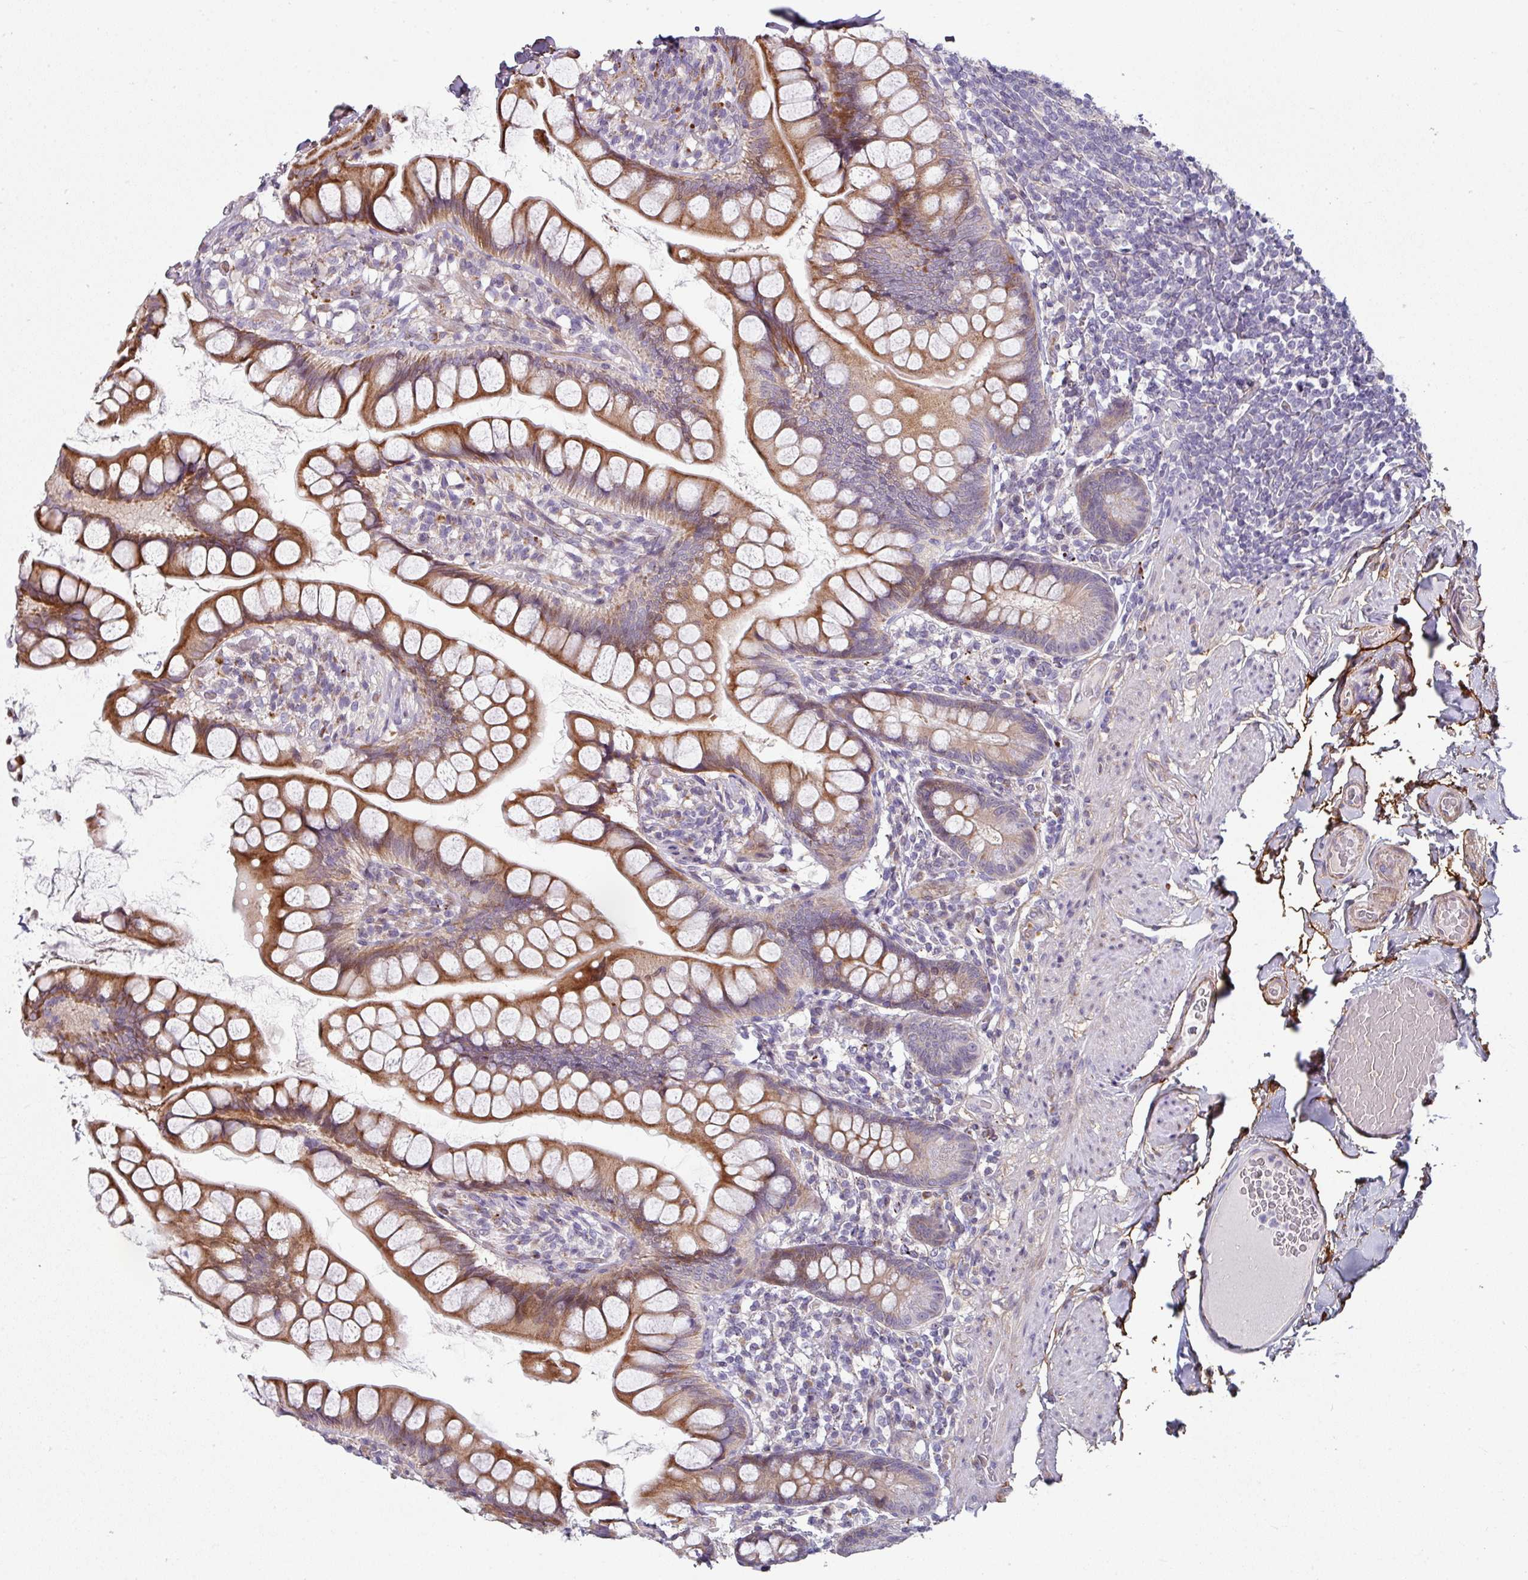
{"staining": {"intensity": "strong", "quantity": ">75%", "location": "cytoplasmic/membranous"}, "tissue": "small intestine", "cell_type": "Glandular cells", "image_type": "normal", "snomed": [{"axis": "morphology", "description": "Normal tissue, NOS"}, {"axis": "topography", "description": "Small intestine"}], "caption": "Protein positivity by IHC displays strong cytoplasmic/membranous staining in about >75% of glandular cells in normal small intestine. (DAB = brown stain, brightfield microscopy at high magnification).", "gene": "C2orf16", "patient": {"sex": "male", "age": 70}}